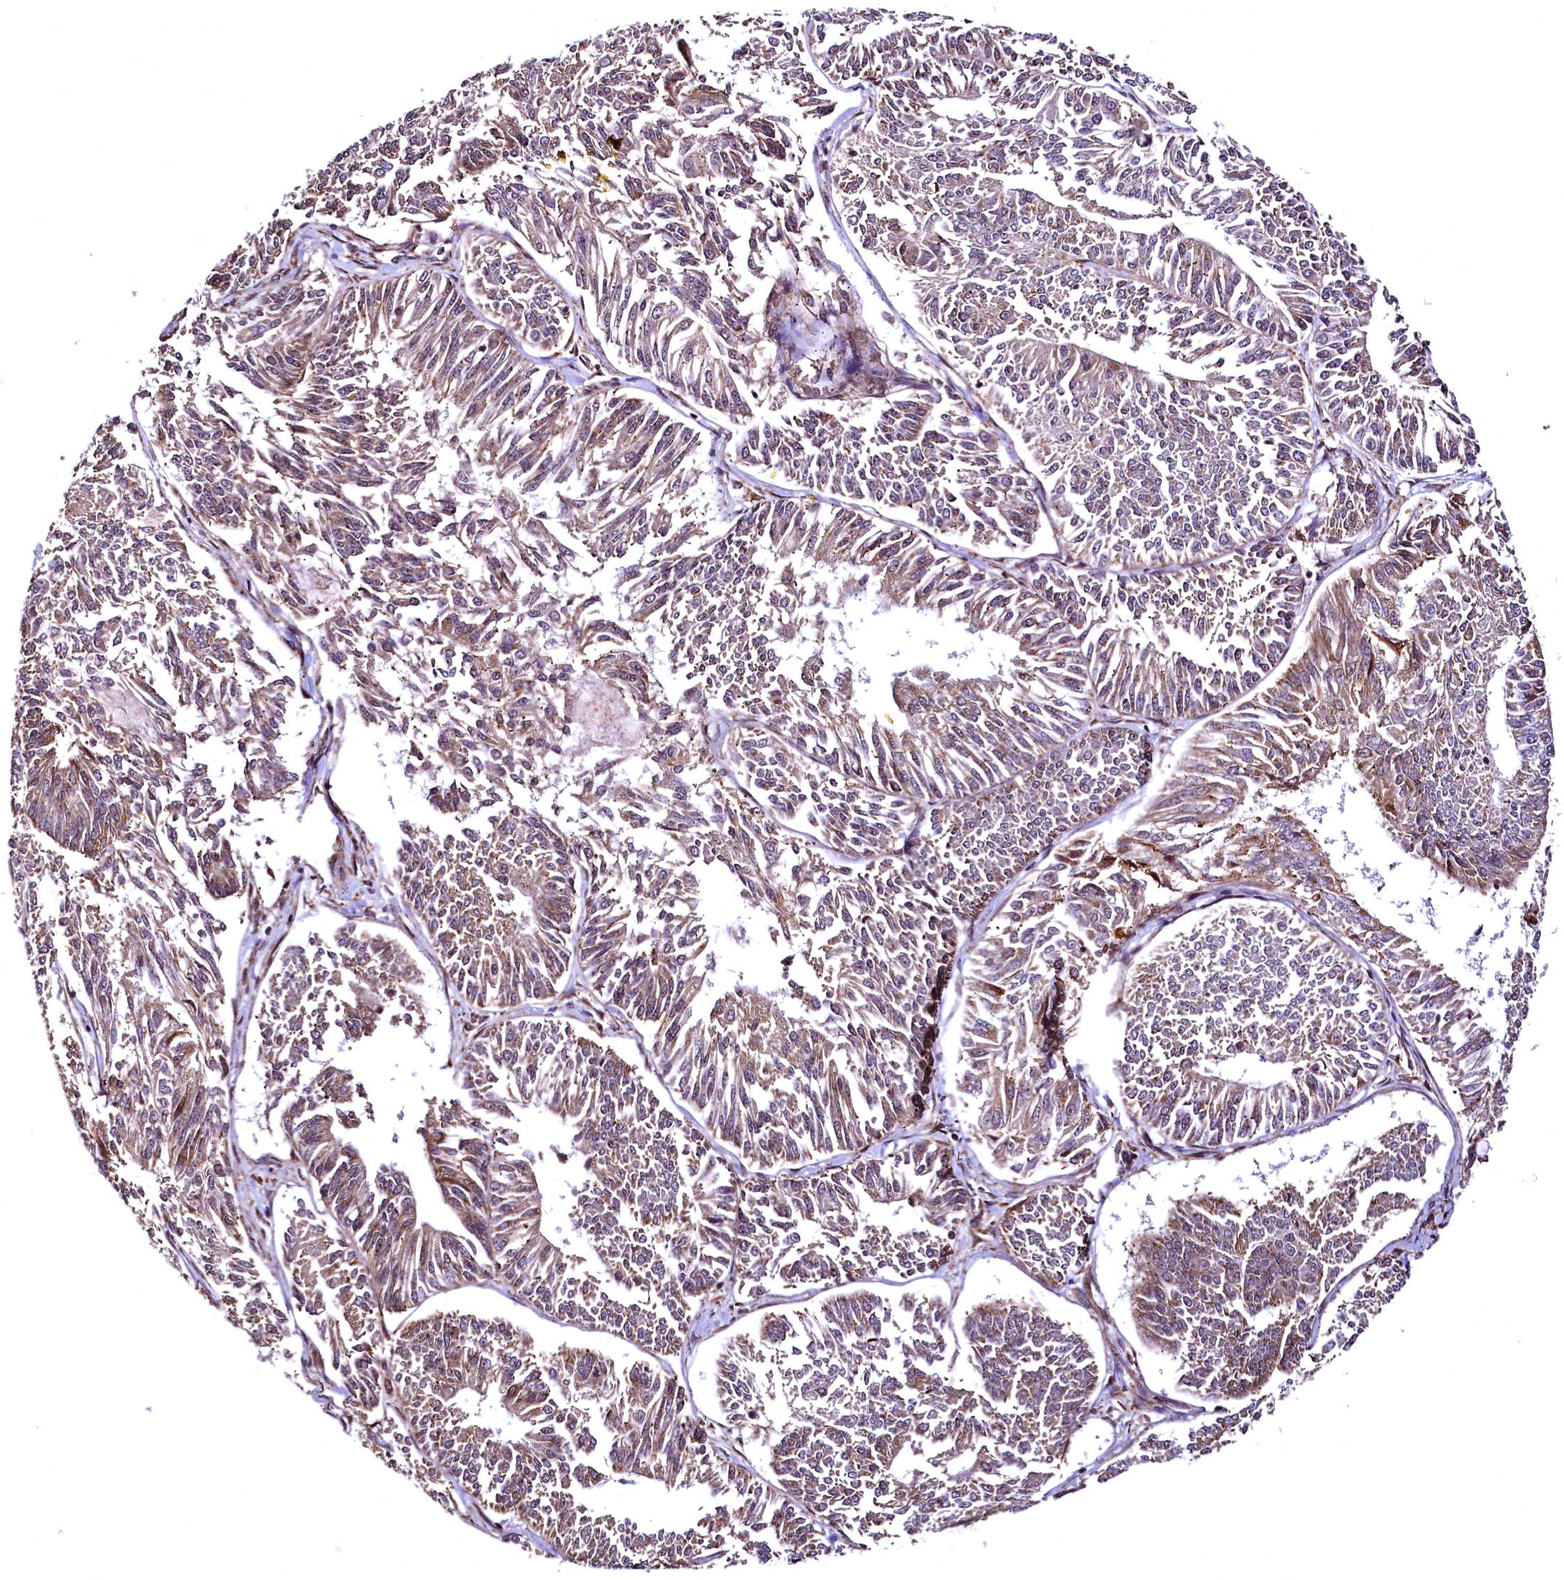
{"staining": {"intensity": "moderate", "quantity": "25%-75%", "location": "cytoplasmic/membranous"}, "tissue": "endometrial cancer", "cell_type": "Tumor cells", "image_type": "cancer", "snomed": [{"axis": "morphology", "description": "Adenocarcinoma, NOS"}, {"axis": "topography", "description": "Endometrium"}], "caption": "The micrograph displays immunohistochemical staining of endometrial cancer. There is moderate cytoplasmic/membranous staining is seen in approximately 25%-75% of tumor cells.", "gene": "PDS5B", "patient": {"sex": "female", "age": 58}}